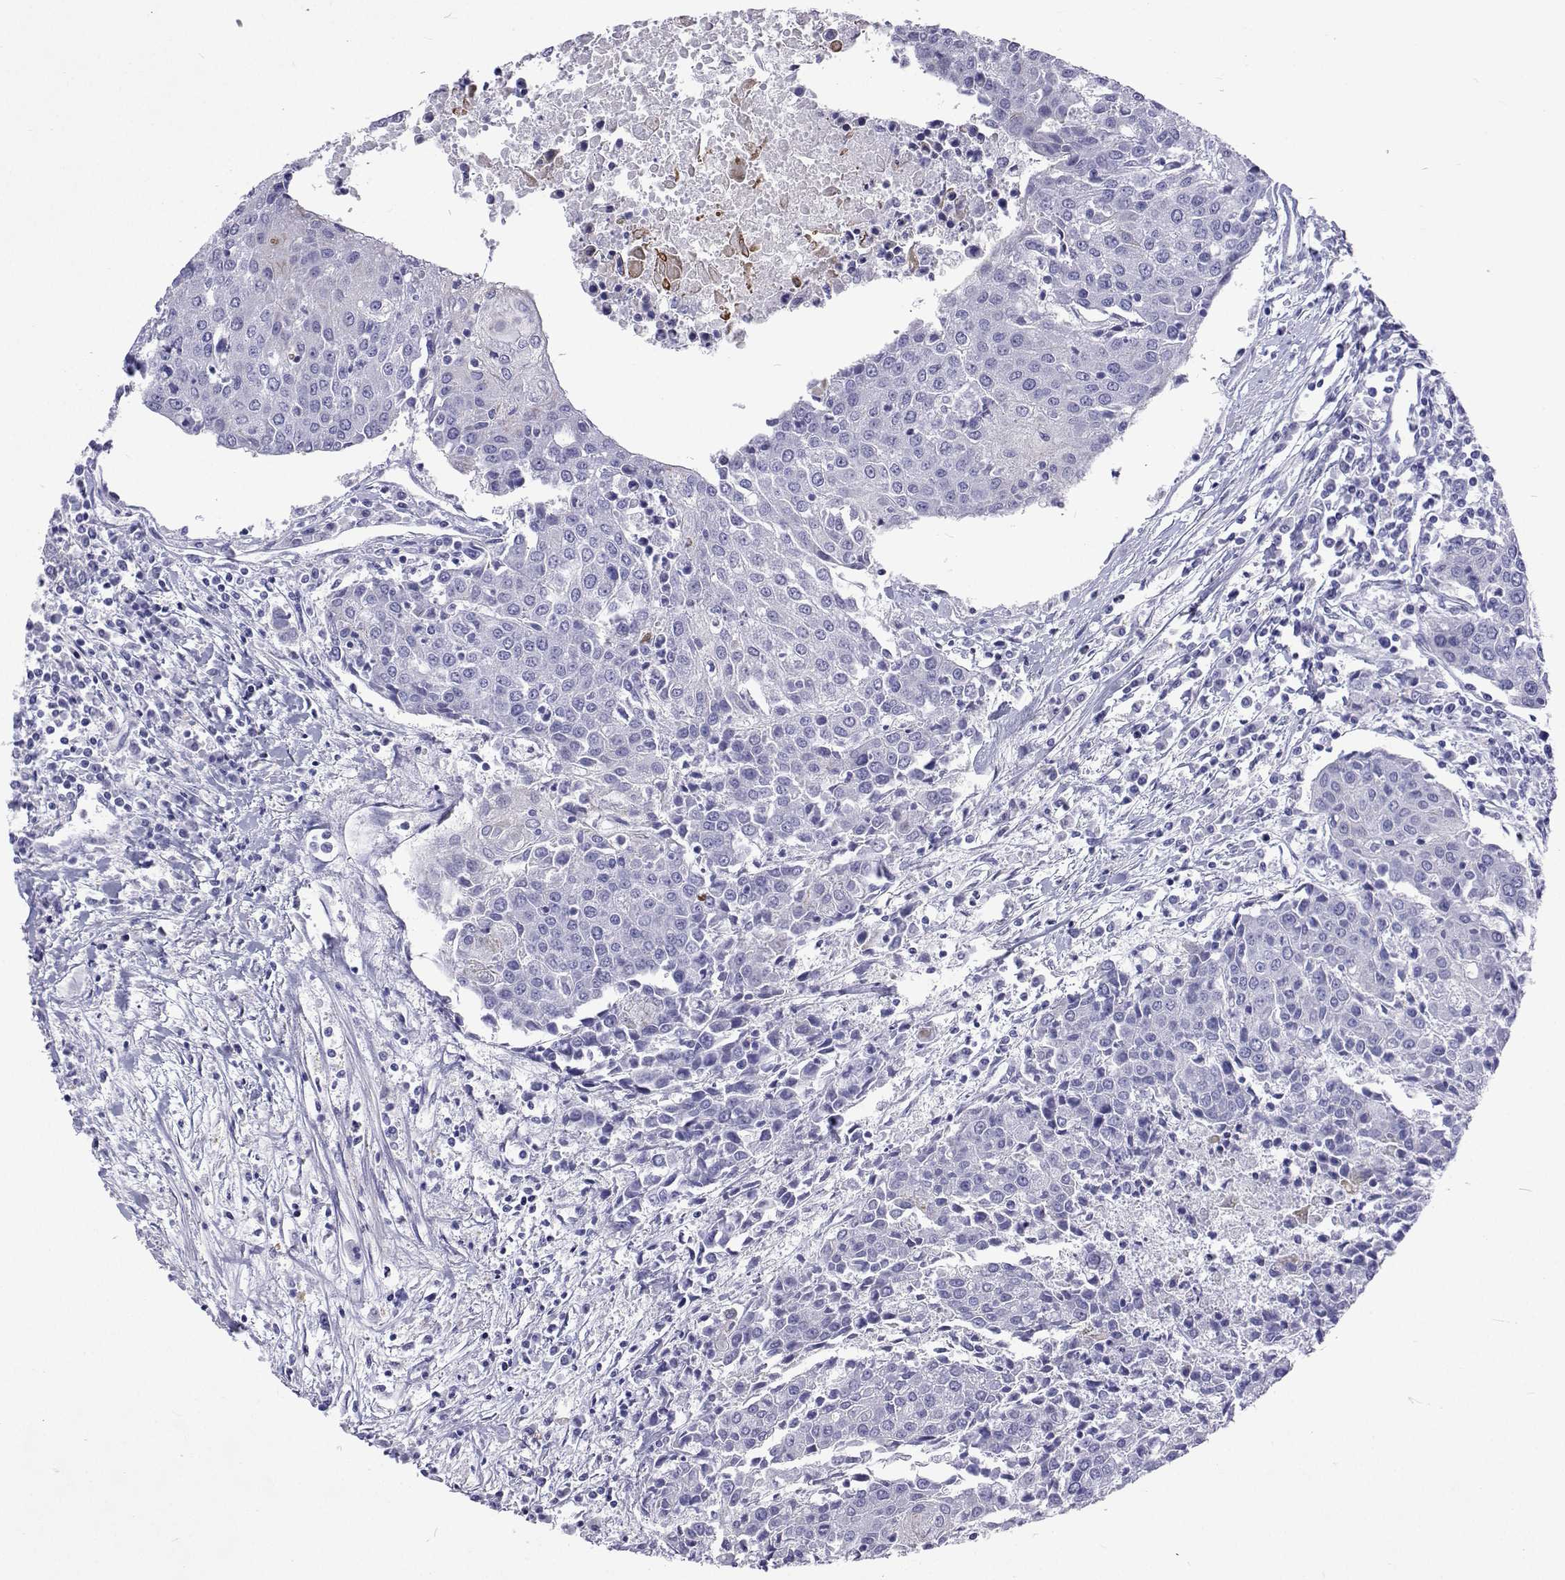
{"staining": {"intensity": "negative", "quantity": "none", "location": "none"}, "tissue": "urothelial cancer", "cell_type": "Tumor cells", "image_type": "cancer", "snomed": [{"axis": "morphology", "description": "Urothelial carcinoma, High grade"}, {"axis": "topography", "description": "Urinary bladder"}], "caption": "Immunohistochemistry image of human urothelial cancer stained for a protein (brown), which exhibits no staining in tumor cells.", "gene": "UMODL1", "patient": {"sex": "female", "age": 85}}